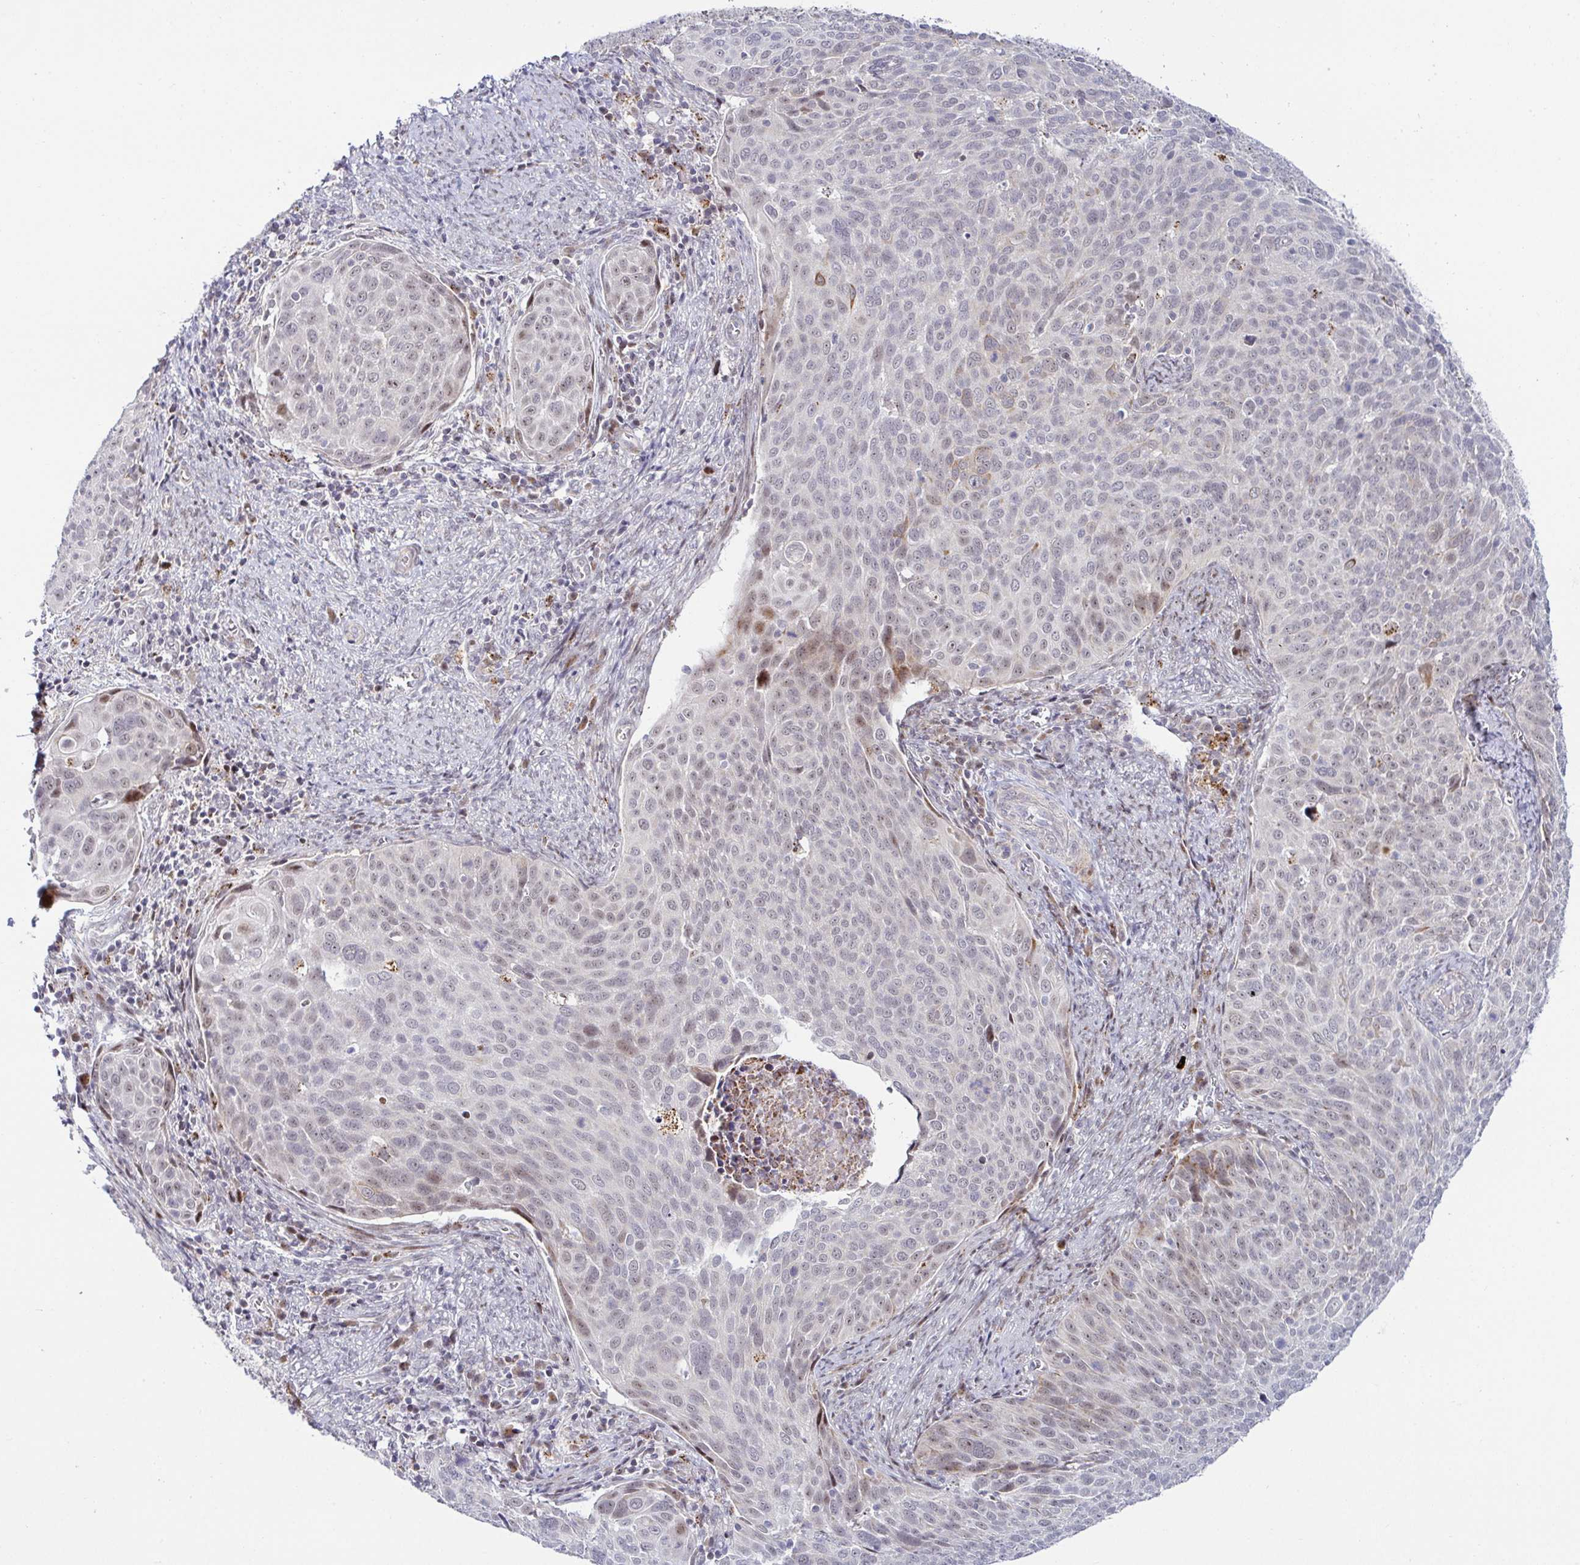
{"staining": {"intensity": "moderate", "quantity": "<25%", "location": "cytoplasmic/membranous"}, "tissue": "cervical cancer", "cell_type": "Tumor cells", "image_type": "cancer", "snomed": [{"axis": "morphology", "description": "Squamous cell carcinoma, NOS"}, {"axis": "topography", "description": "Cervix"}], "caption": "Moderate cytoplasmic/membranous protein staining is appreciated in about <25% of tumor cells in cervical squamous cell carcinoma. (DAB (3,3'-diaminobenzidine) IHC with brightfield microscopy, high magnification).", "gene": "DZIP1", "patient": {"sex": "female", "age": 39}}